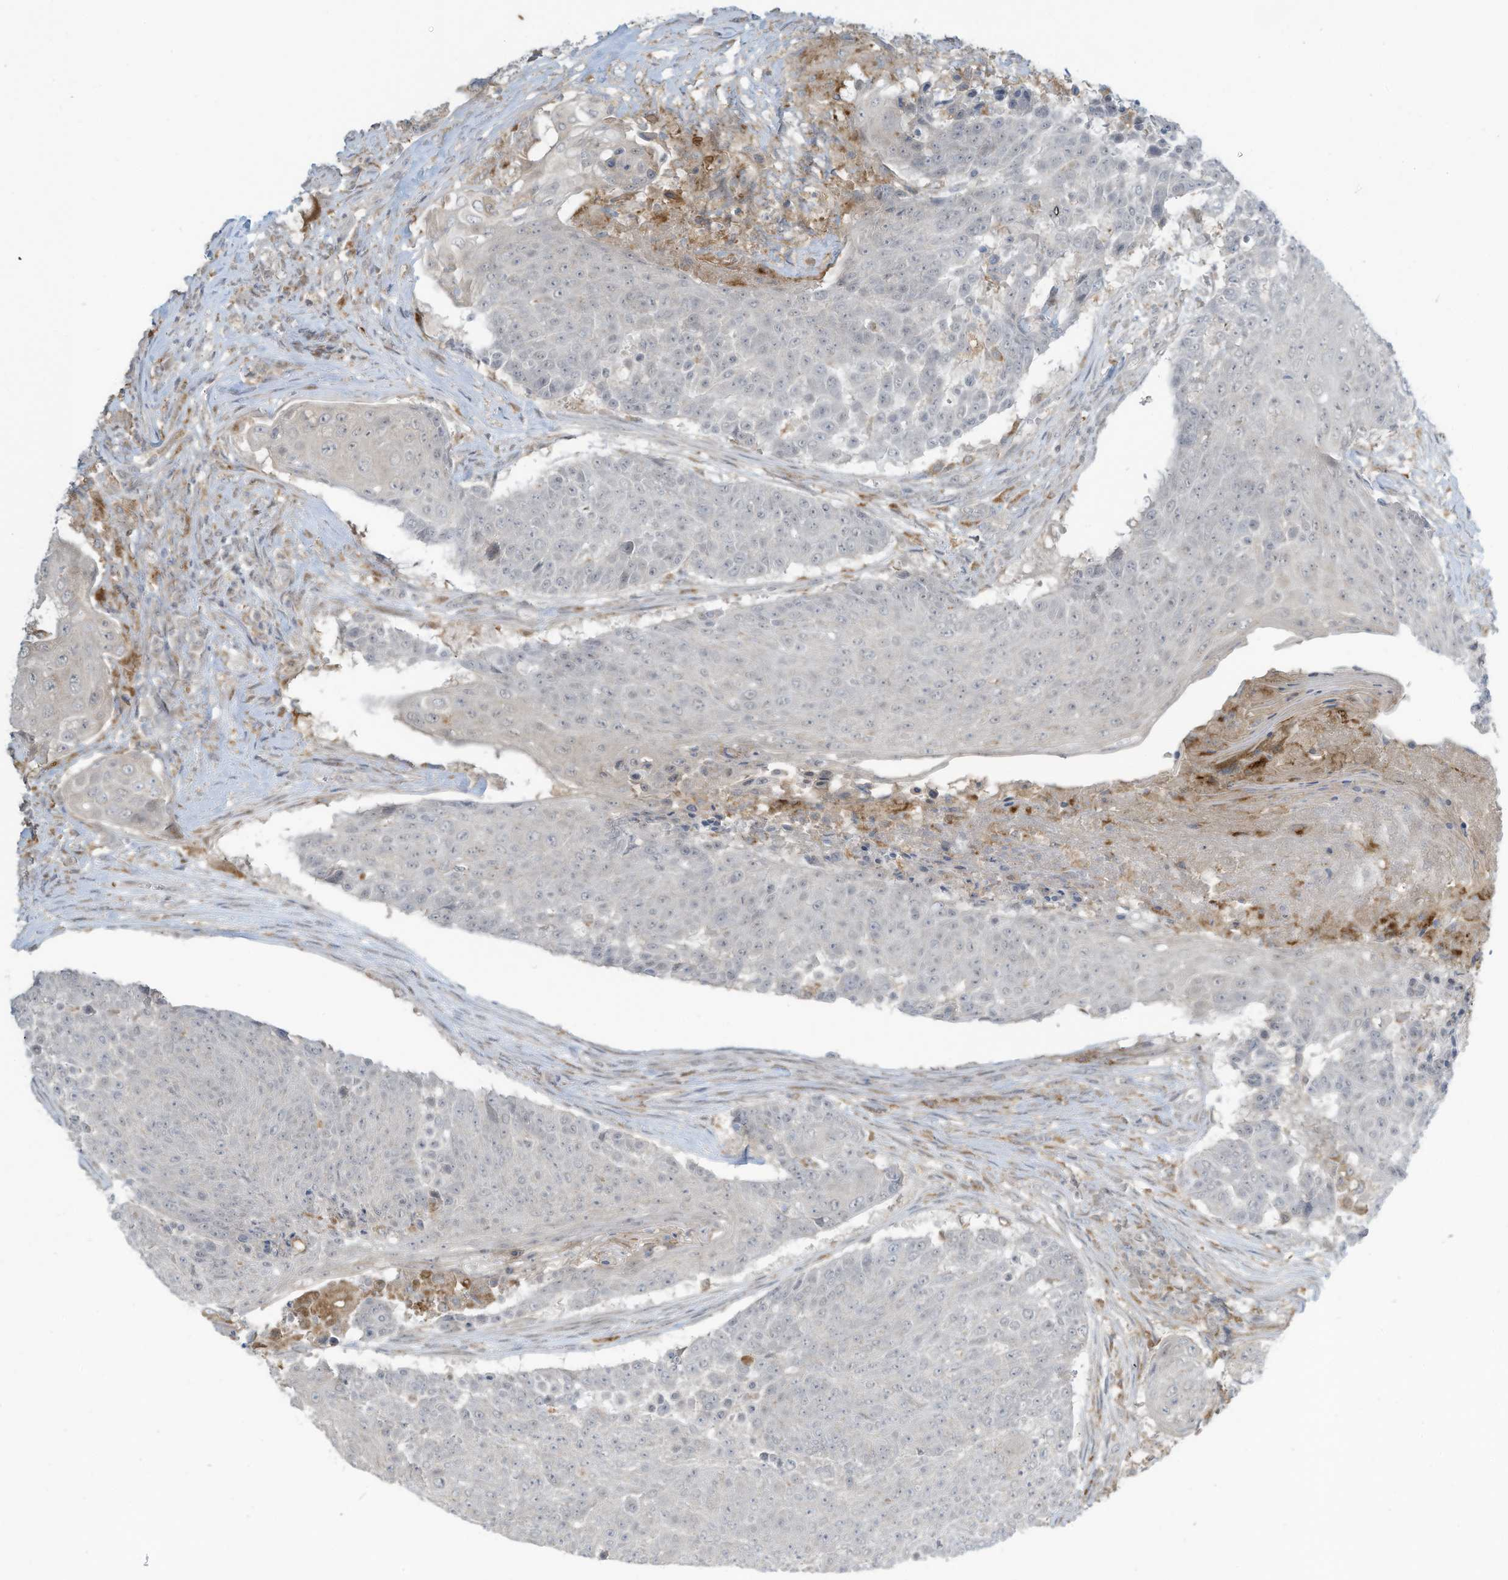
{"staining": {"intensity": "negative", "quantity": "none", "location": "none"}, "tissue": "urothelial cancer", "cell_type": "Tumor cells", "image_type": "cancer", "snomed": [{"axis": "morphology", "description": "Urothelial carcinoma, High grade"}, {"axis": "topography", "description": "Urinary bladder"}], "caption": "Immunohistochemistry (IHC) micrograph of human urothelial carcinoma (high-grade) stained for a protein (brown), which demonstrates no staining in tumor cells.", "gene": "DZIP3", "patient": {"sex": "female", "age": 63}}